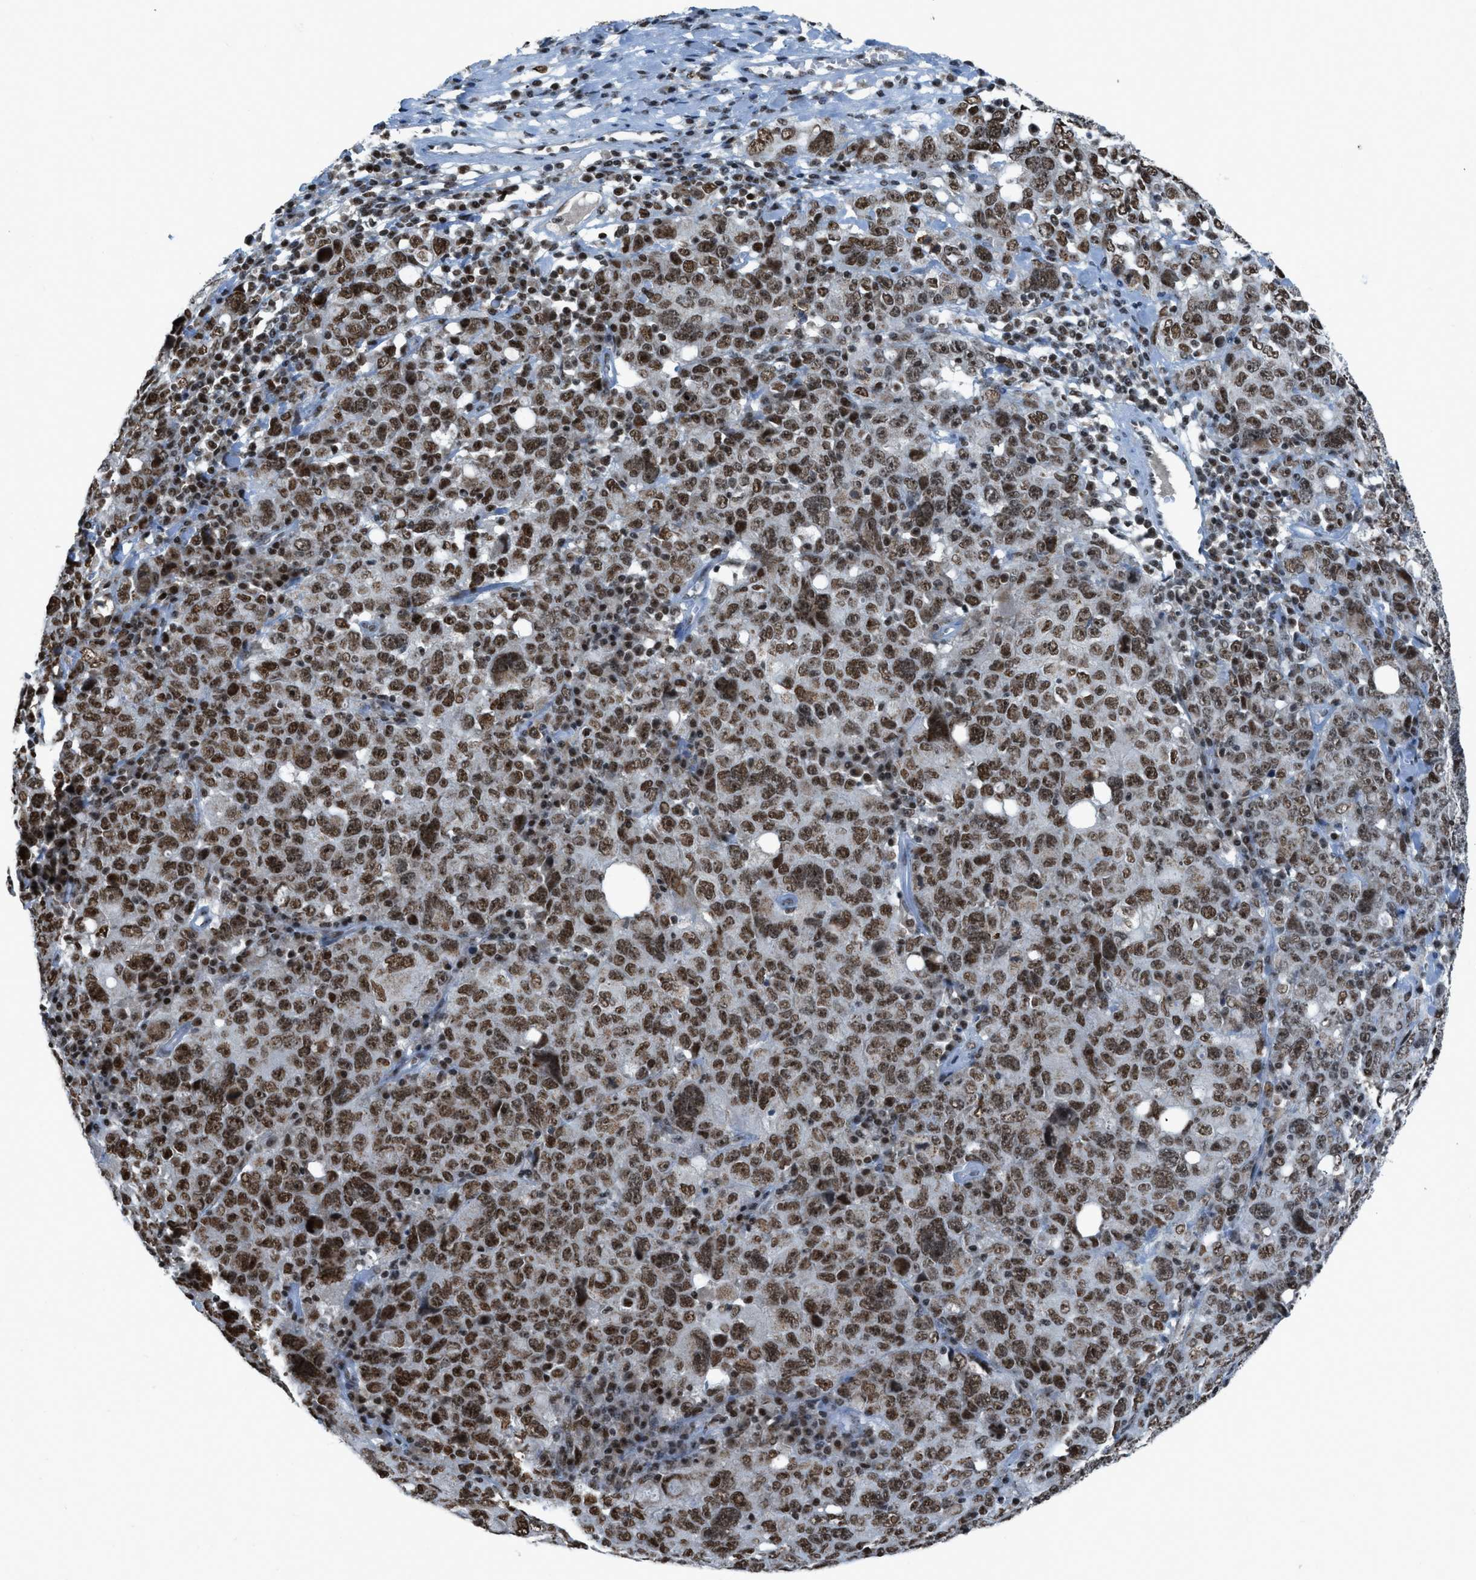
{"staining": {"intensity": "strong", "quantity": ">75%", "location": "nuclear"}, "tissue": "ovarian cancer", "cell_type": "Tumor cells", "image_type": "cancer", "snomed": [{"axis": "morphology", "description": "Carcinoma, endometroid"}, {"axis": "topography", "description": "Ovary"}], "caption": "IHC image of ovarian cancer (endometroid carcinoma) stained for a protein (brown), which demonstrates high levels of strong nuclear positivity in approximately >75% of tumor cells.", "gene": "RAD51B", "patient": {"sex": "female", "age": 62}}